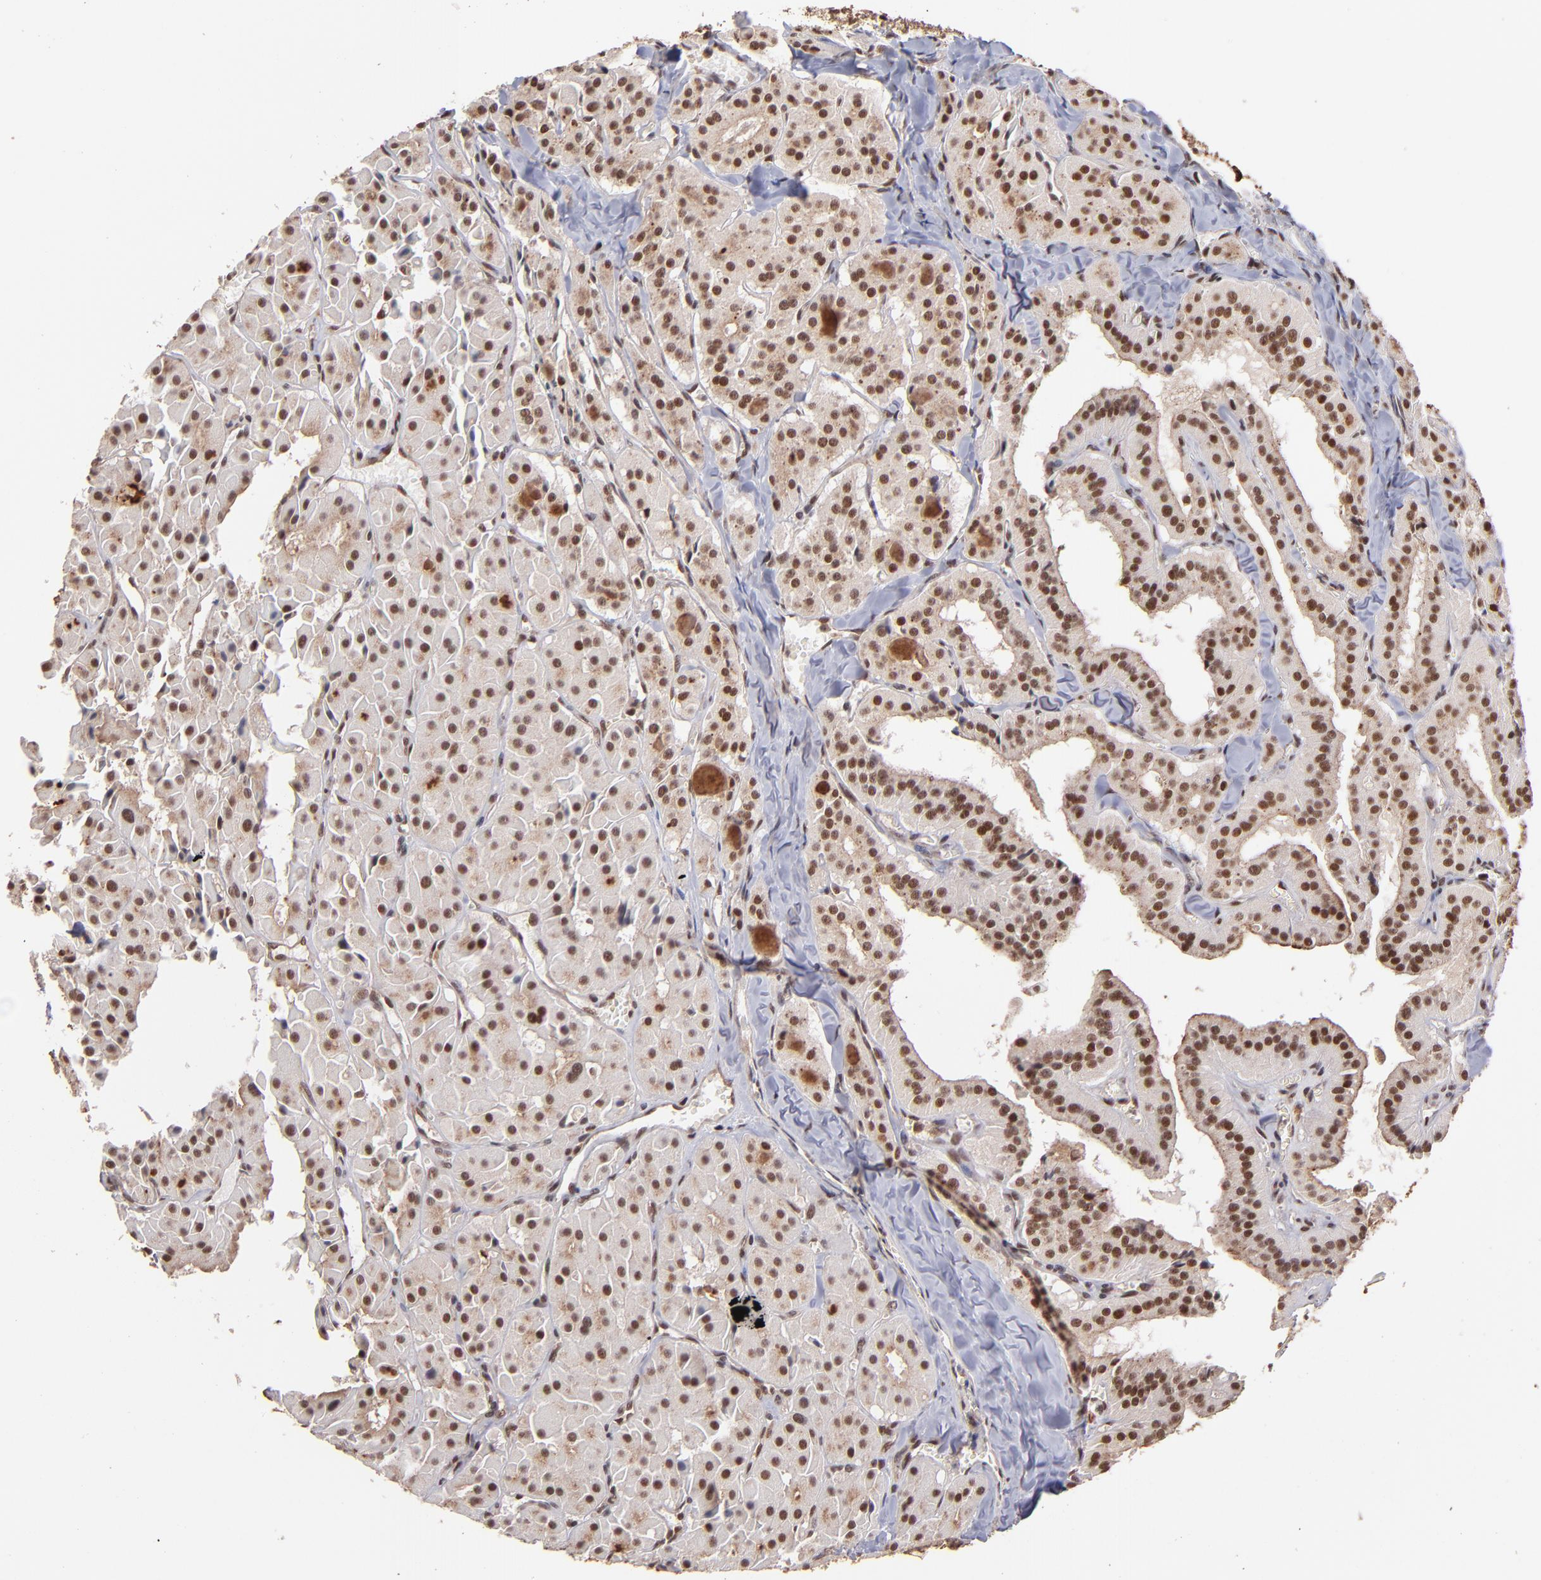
{"staining": {"intensity": "strong", "quantity": ">75%", "location": "nuclear"}, "tissue": "thyroid cancer", "cell_type": "Tumor cells", "image_type": "cancer", "snomed": [{"axis": "morphology", "description": "Carcinoma, NOS"}, {"axis": "topography", "description": "Thyroid gland"}], "caption": "Human thyroid carcinoma stained with a brown dye displays strong nuclear positive expression in approximately >75% of tumor cells.", "gene": "TERF2", "patient": {"sex": "male", "age": 76}}